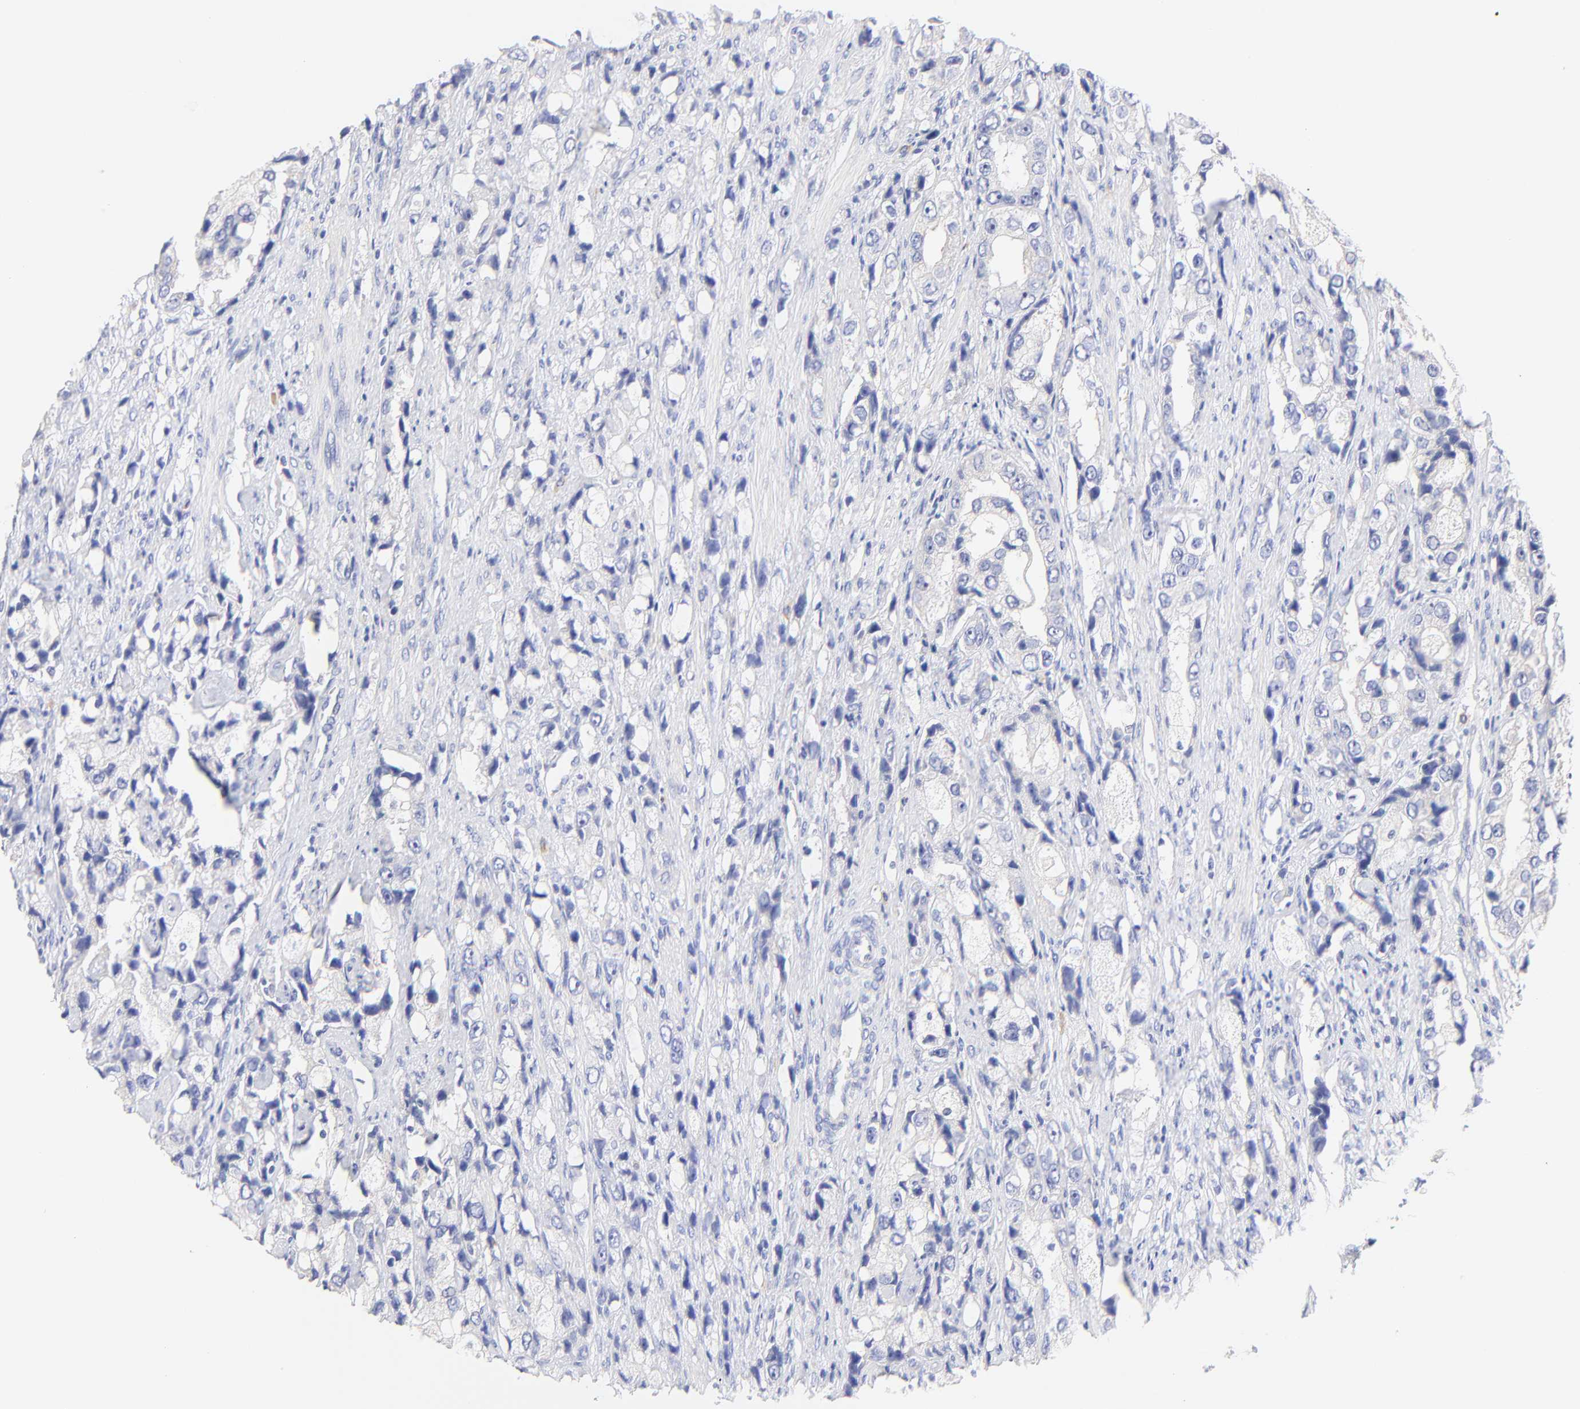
{"staining": {"intensity": "negative", "quantity": "none", "location": "none"}, "tissue": "prostate cancer", "cell_type": "Tumor cells", "image_type": "cancer", "snomed": [{"axis": "morphology", "description": "Adenocarcinoma, High grade"}, {"axis": "topography", "description": "Prostate"}], "caption": "Tumor cells are negative for brown protein staining in prostate adenocarcinoma (high-grade). (DAB (3,3'-diaminobenzidine) immunohistochemistry, high magnification).", "gene": "EBP", "patient": {"sex": "male", "age": 63}}